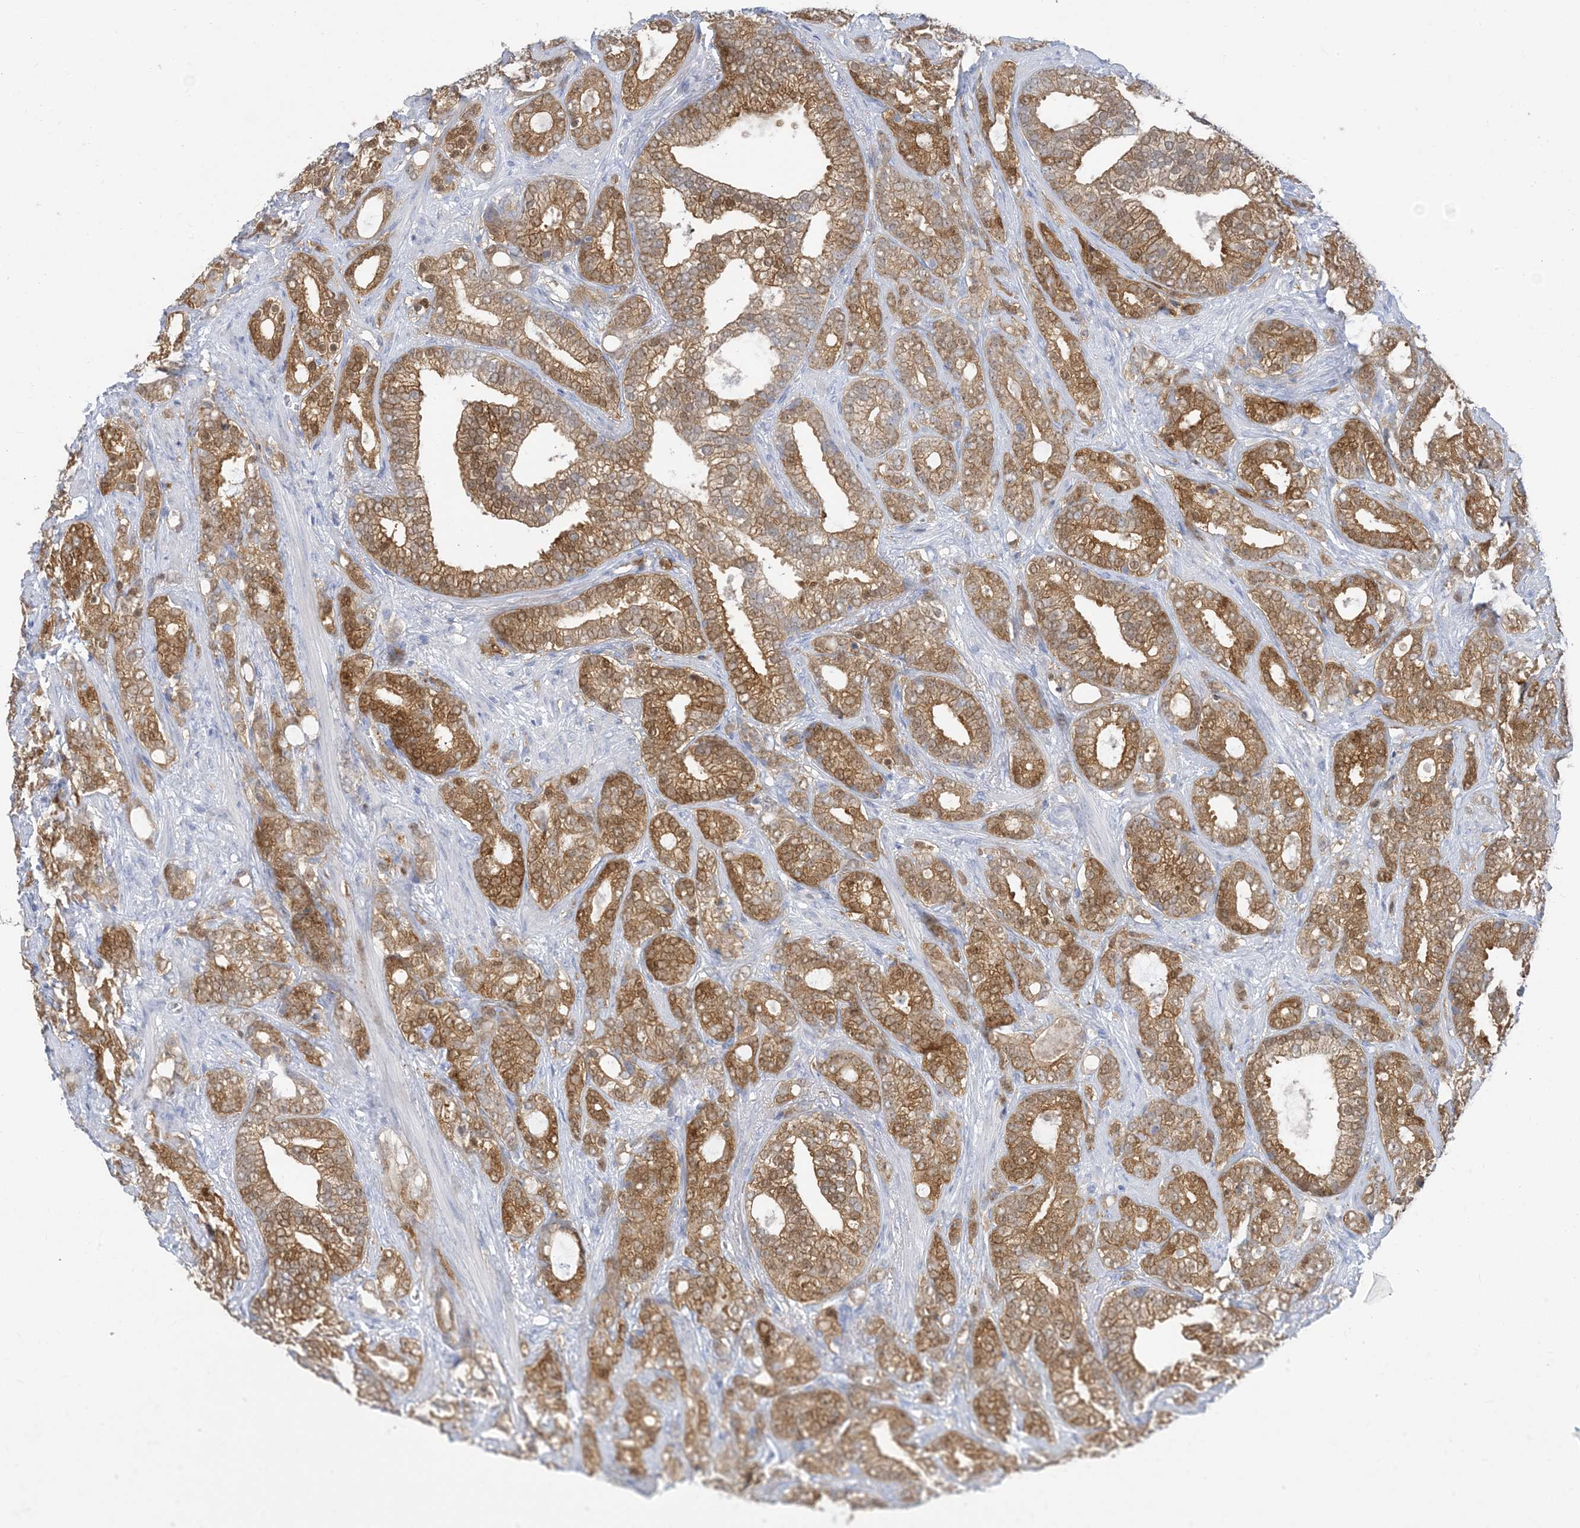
{"staining": {"intensity": "moderate", "quantity": ">75%", "location": "cytoplasmic/membranous"}, "tissue": "prostate cancer", "cell_type": "Tumor cells", "image_type": "cancer", "snomed": [{"axis": "morphology", "description": "Adenocarcinoma, High grade"}, {"axis": "topography", "description": "Prostate and seminal vesicle, NOS"}], "caption": "Prostate cancer (high-grade adenocarcinoma) stained for a protein exhibits moderate cytoplasmic/membranous positivity in tumor cells.", "gene": "SH3YL1", "patient": {"sex": "male", "age": 67}}